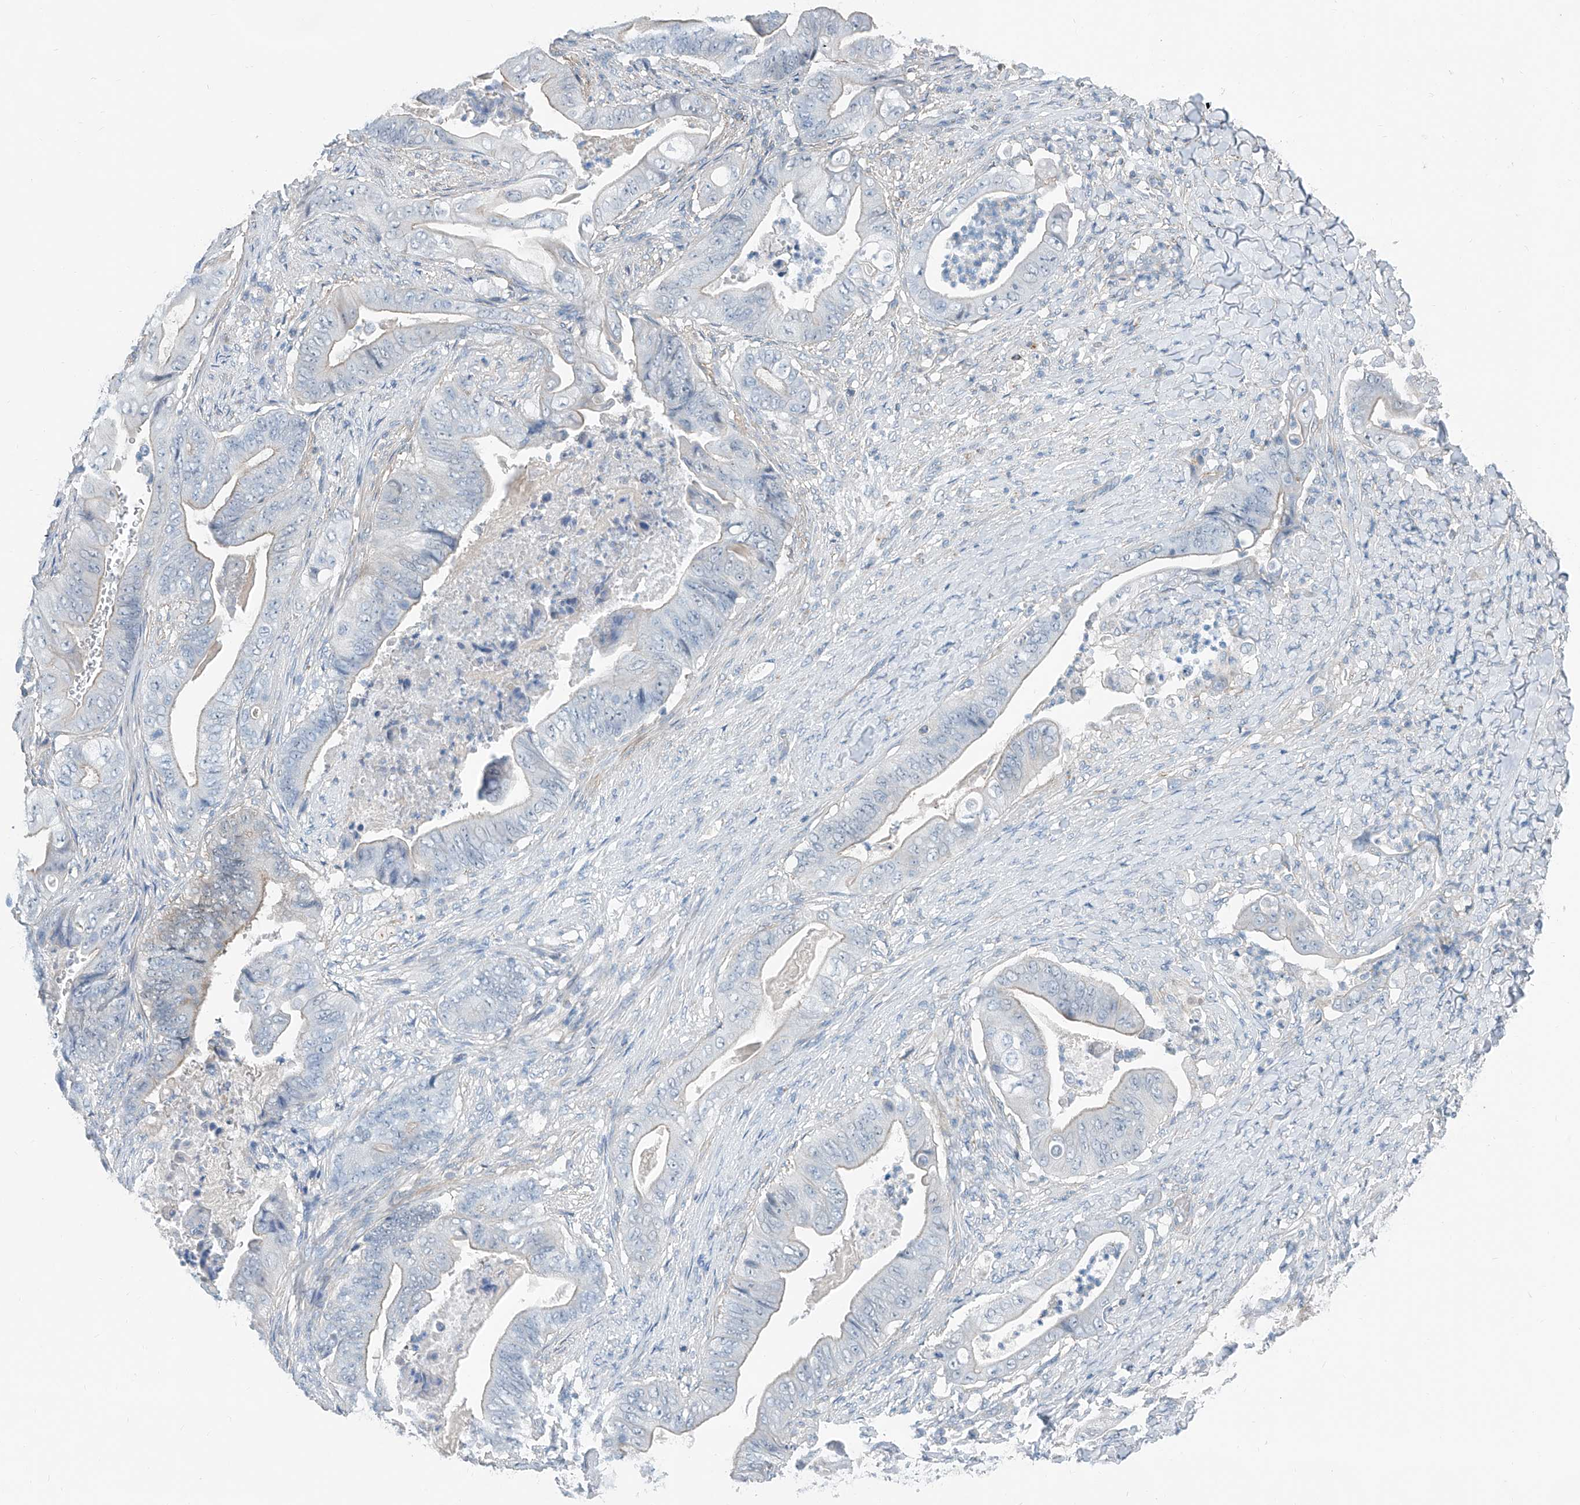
{"staining": {"intensity": "negative", "quantity": "none", "location": "none"}, "tissue": "stomach cancer", "cell_type": "Tumor cells", "image_type": "cancer", "snomed": [{"axis": "morphology", "description": "Adenocarcinoma, NOS"}, {"axis": "topography", "description": "Stomach"}], "caption": "There is no significant expression in tumor cells of adenocarcinoma (stomach).", "gene": "ANKRD34A", "patient": {"sex": "female", "age": 73}}